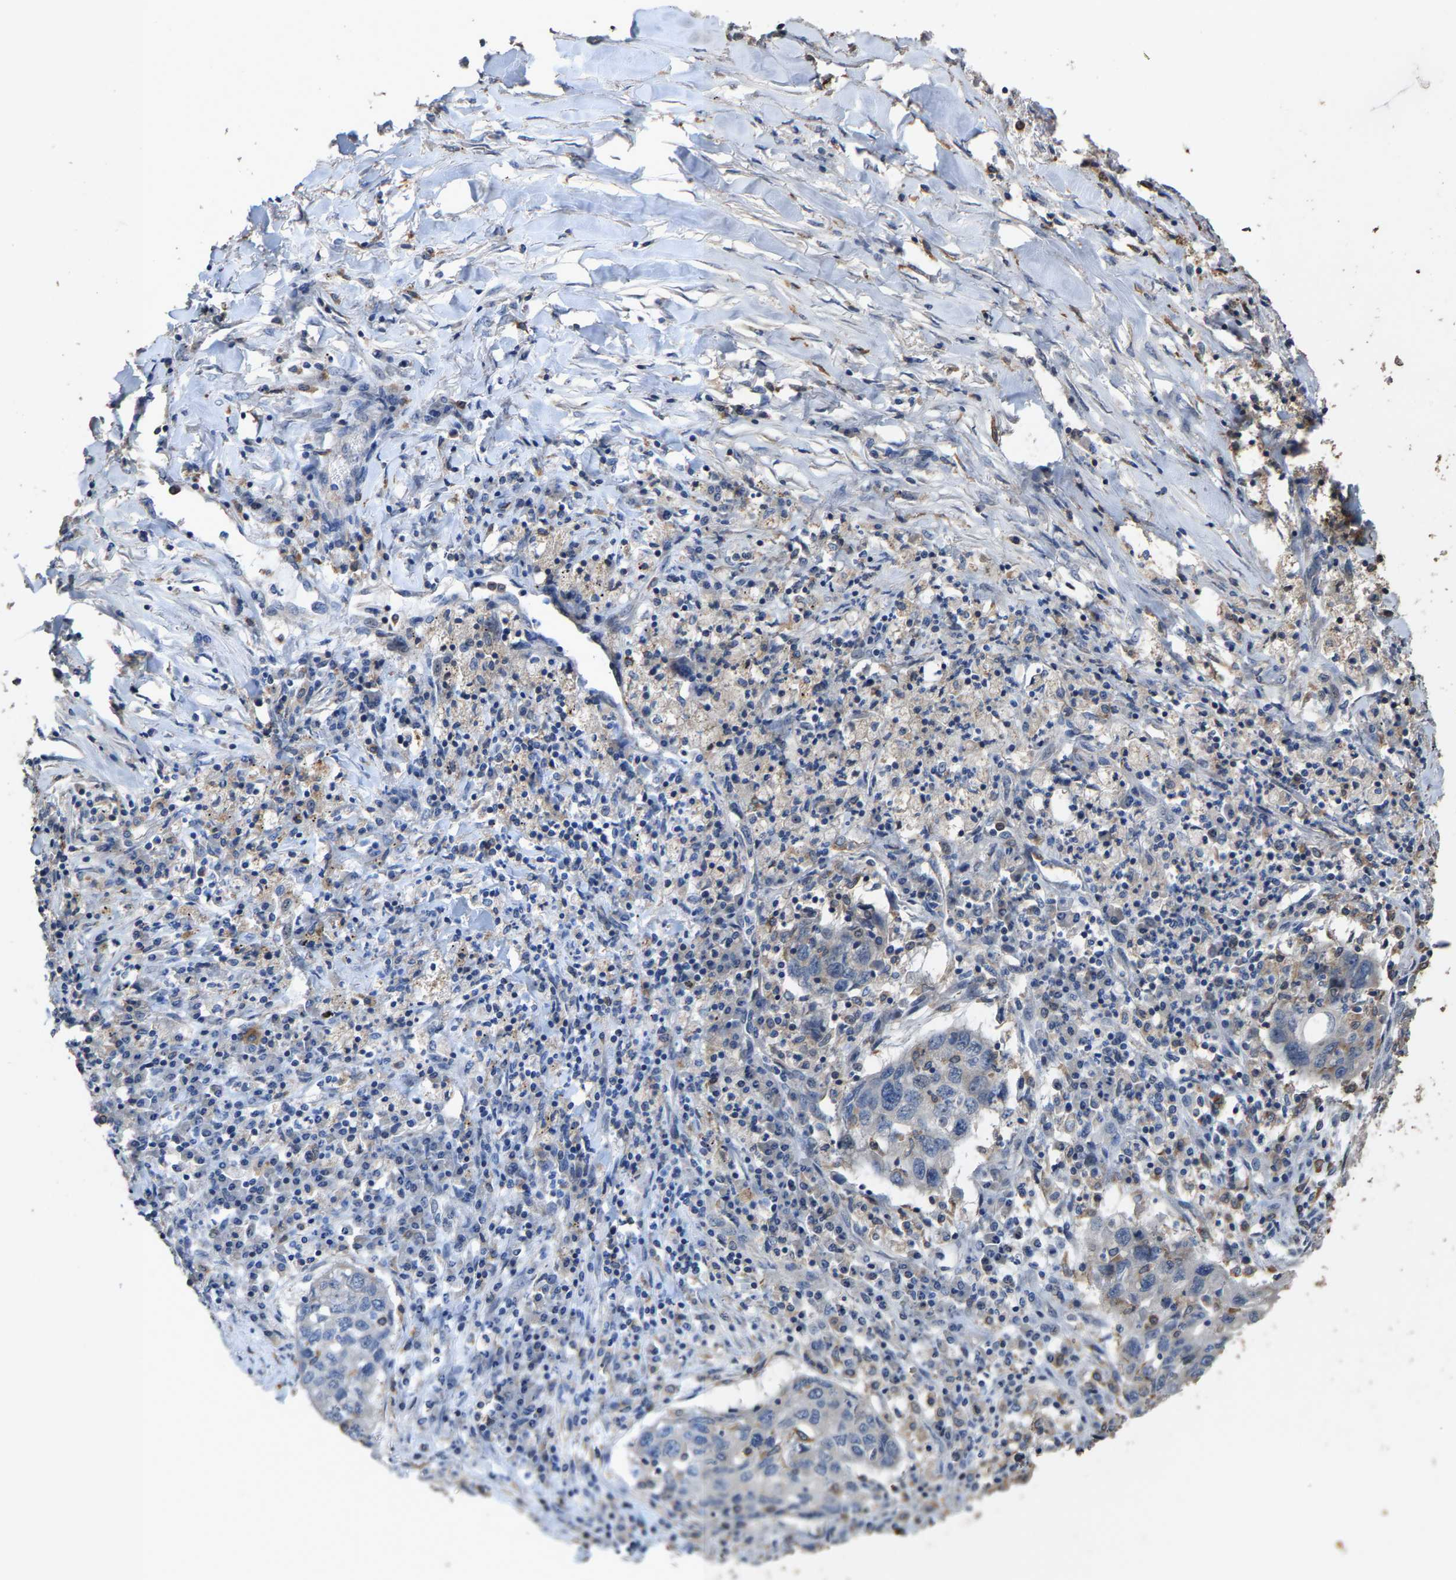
{"staining": {"intensity": "negative", "quantity": "none", "location": "none"}, "tissue": "lung cancer", "cell_type": "Tumor cells", "image_type": "cancer", "snomed": [{"axis": "morphology", "description": "Squamous cell carcinoma, NOS"}, {"axis": "topography", "description": "Lung"}], "caption": "Image shows no protein expression in tumor cells of lung cancer tissue. (Stains: DAB immunohistochemistry (IHC) with hematoxylin counter stain, Microscopy: brightfield microscopy at high magnification).", "gene": "TDRKH", "patient": {"sex": "female", "age": 63}}